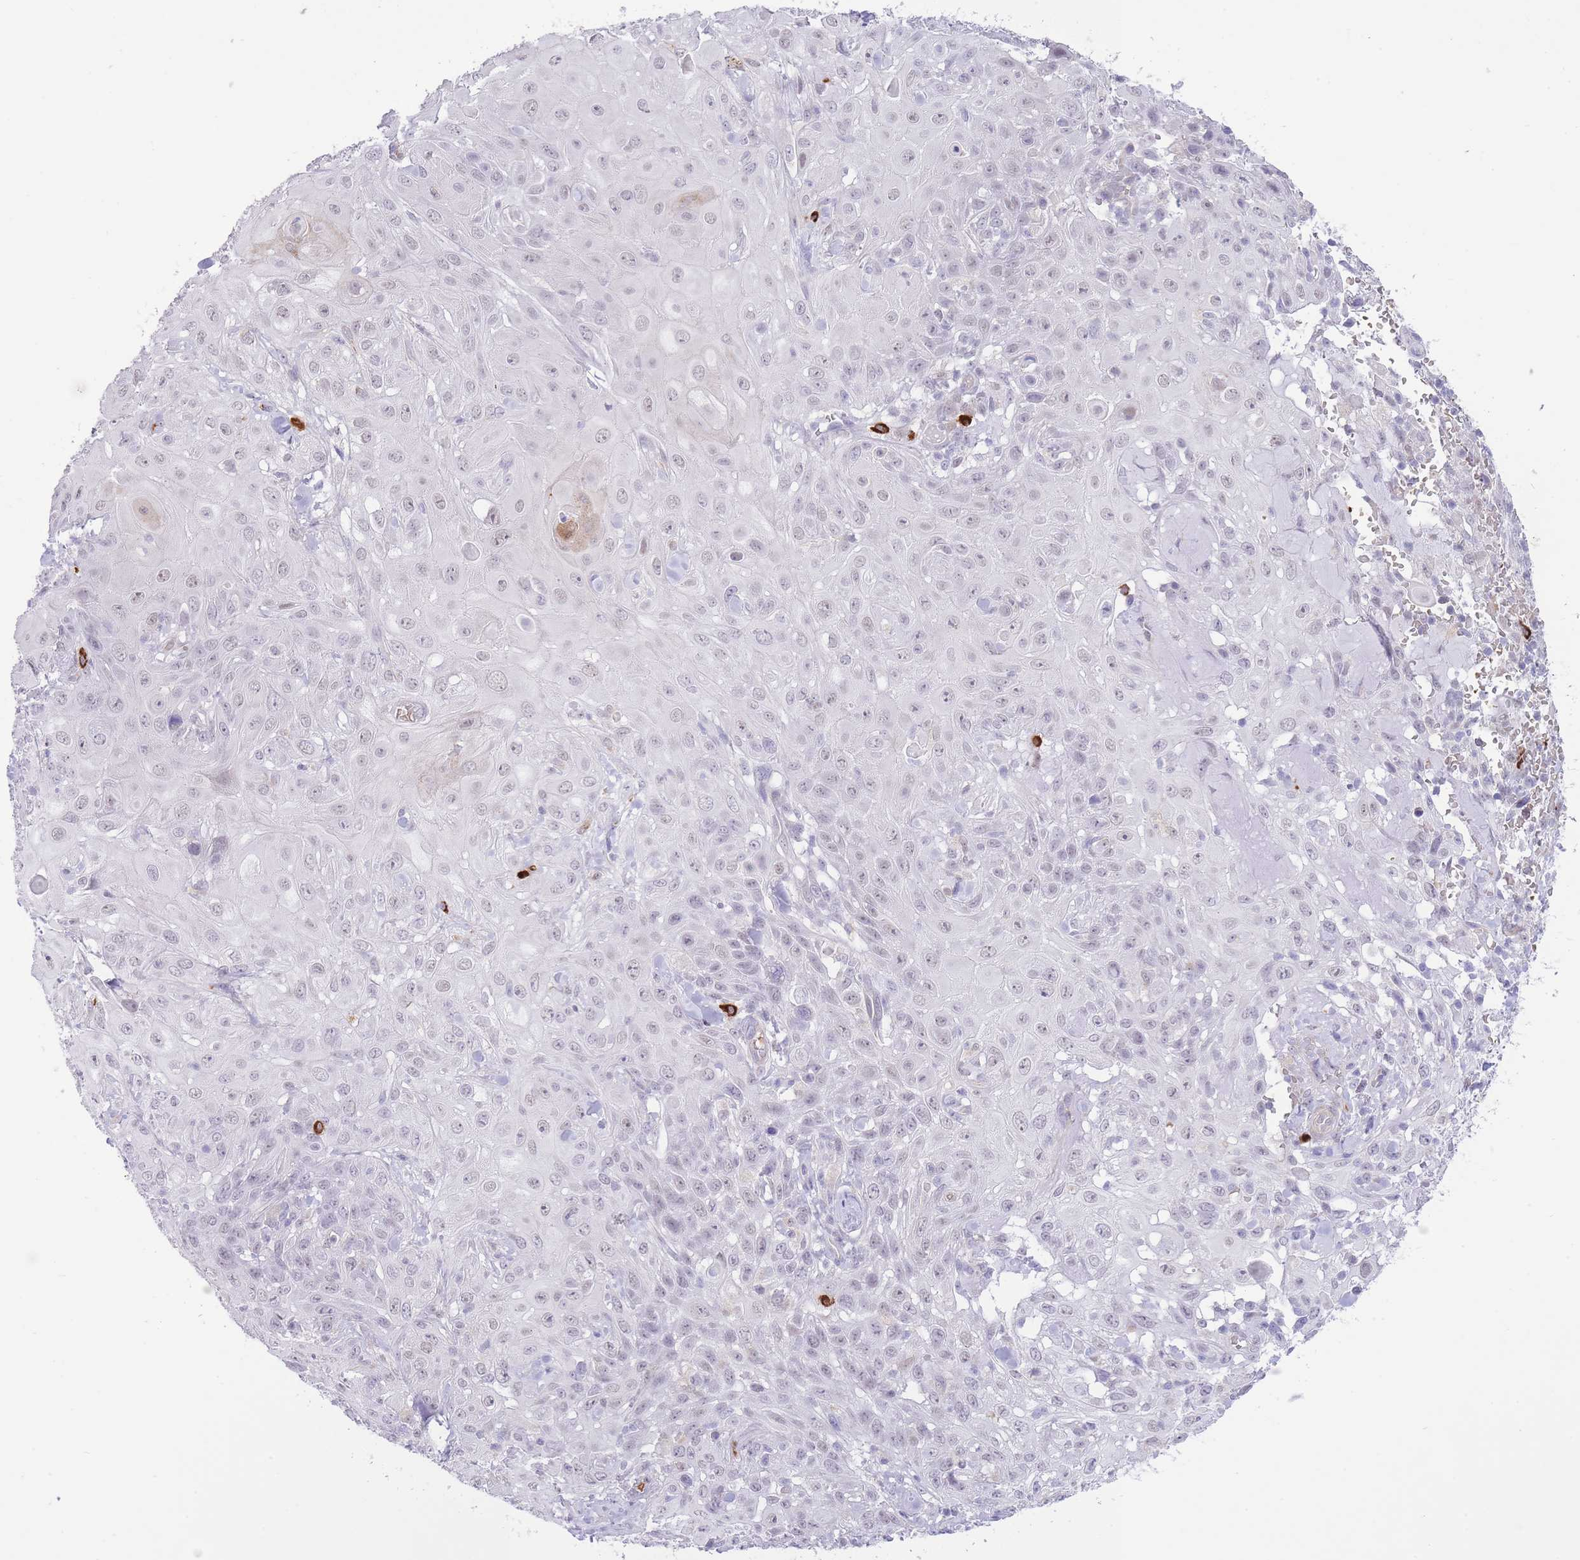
{"staining": {"intensity": "weak", "quantity": "<25%", "location": "cytoplasmic/membranous,nuclear"}, "tissue": "skin cancer", "cell_type": "Tumor cells", "image_type": "cancer", "snomed": [{"axis": "morphology", "description": "Normal tissue, NOS"}, {"axis": "morphology", "description": "Squamous cell carcinoma, NOS"}, {"axis": "topography", "description": "Skin"}, {"axis": "topography", "description": "Cartilage tissue"}], "caption": "Skin cancer stained for a protein using immunohistochemistry (IHC) exhibits no positivity tumor cells.", "gene": "MEIOSIN", "patient": {"sex": "female", "age": 79}}